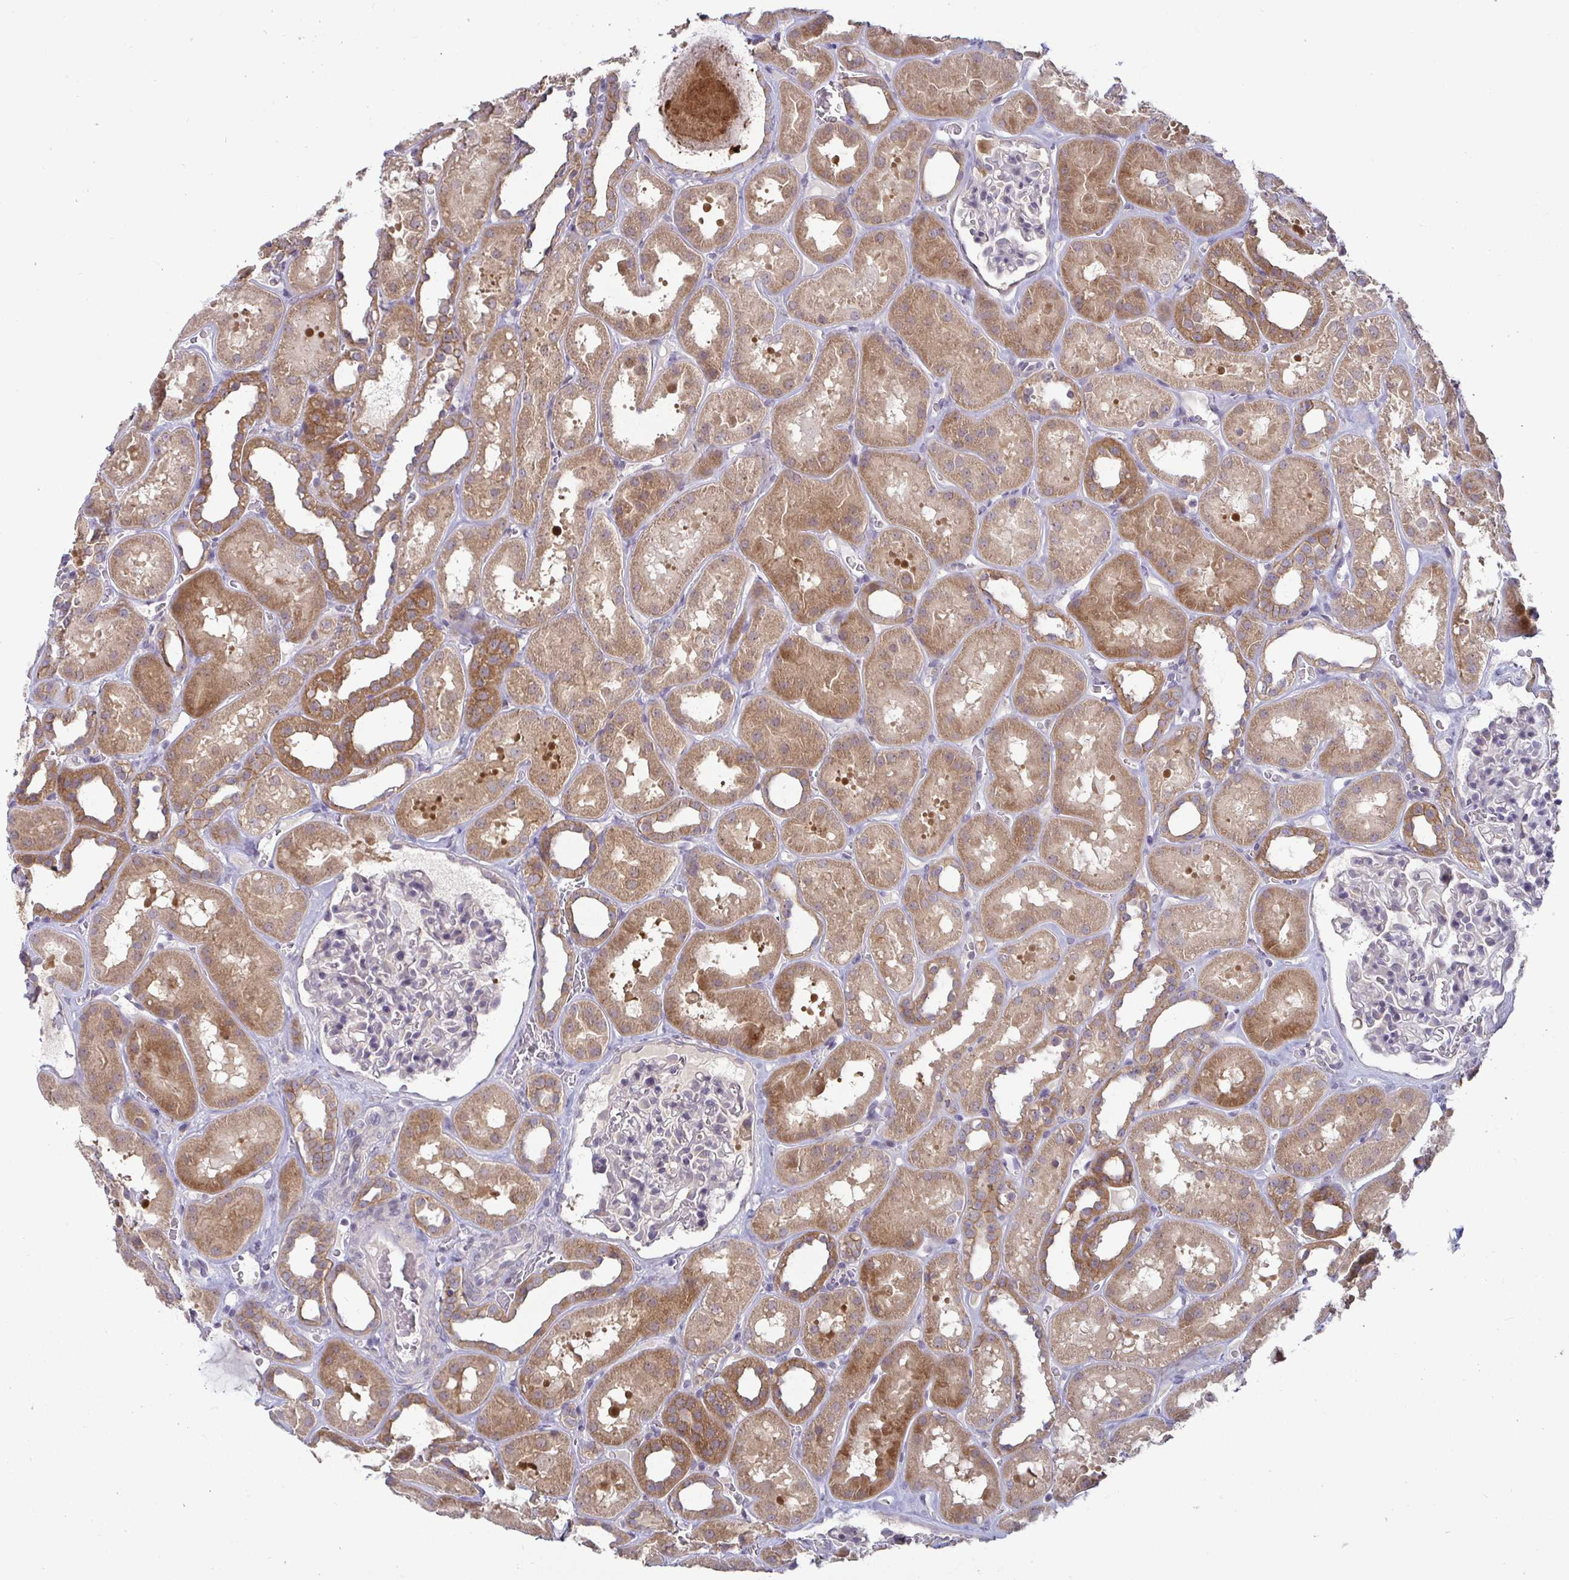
{"staining": {"intensity": "negative", "quantity": "none", "location": "none"}, "tissue": "kidney", "cell_type": "Cells in glomeruli", "image_type": "normal", "snomed": [{"axis": "morphology", "description": "Normal tissue, NOS"}, {"axis": "topography", "description": "Kidney"}], "caption": "This histopathology image is of benign kidney stained with immunohistochemistry (IHC) to label a protein in brown with the nuclei are counter-stained blue. There is no staining in cells in glomeruli.", "gene": "GSTM1", "patient": {"sex": "female", "age": 41}}